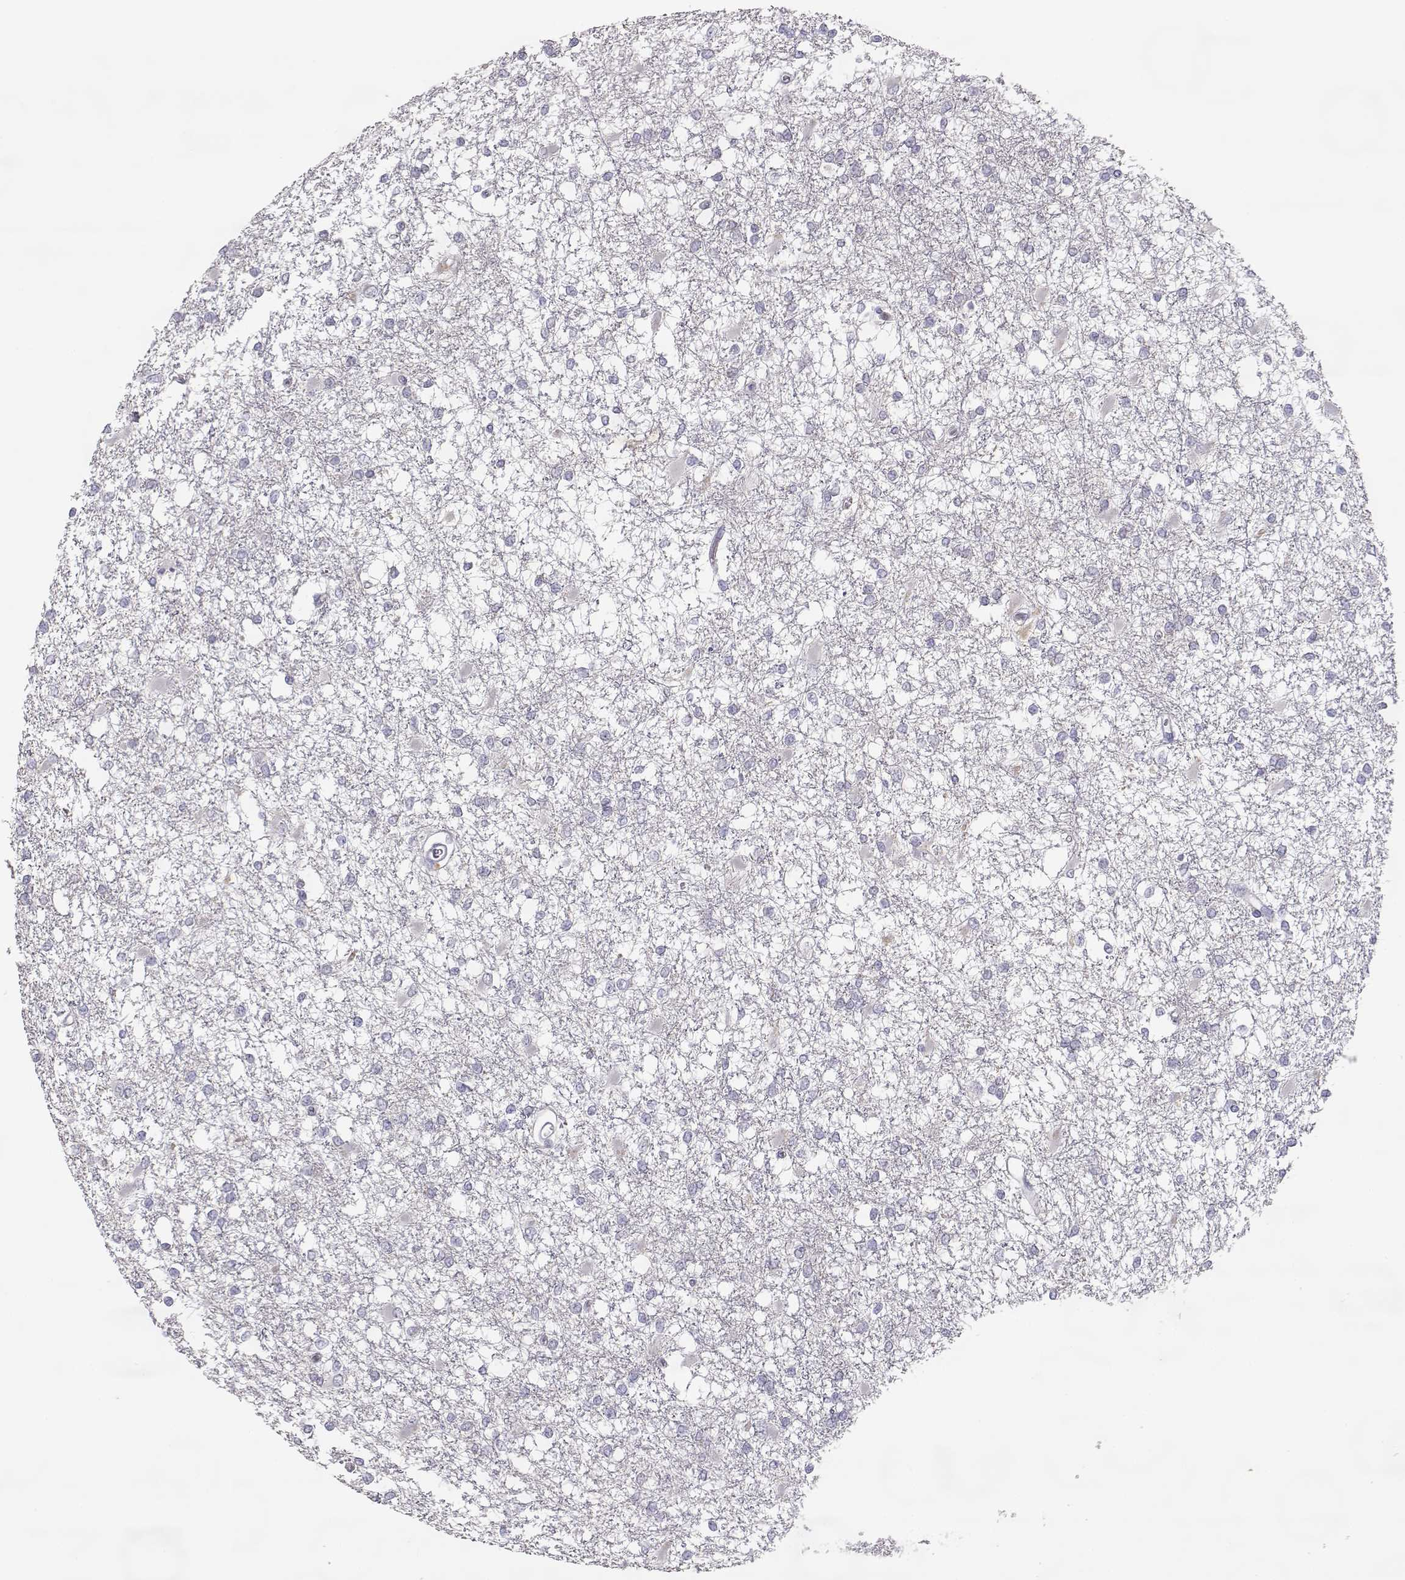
{"staining": {"intensity": "negative", "quantity": "none", "location": "none"}, "tissue": "glioma", "cell_type": "Tumor cells", "image_type": "cancer", "snomed": [{"axis": "morphology", "description": "Glioma, malignant, High grade"}, {"axis": "topography", "description": "Cerebral cortex"}], "caption": "Immunohistochemical staining of glioma reveals no significant positivity in tumor cells.", "gene": "SLCO6A1", "patient": {"sex": "male", "age": 79}}